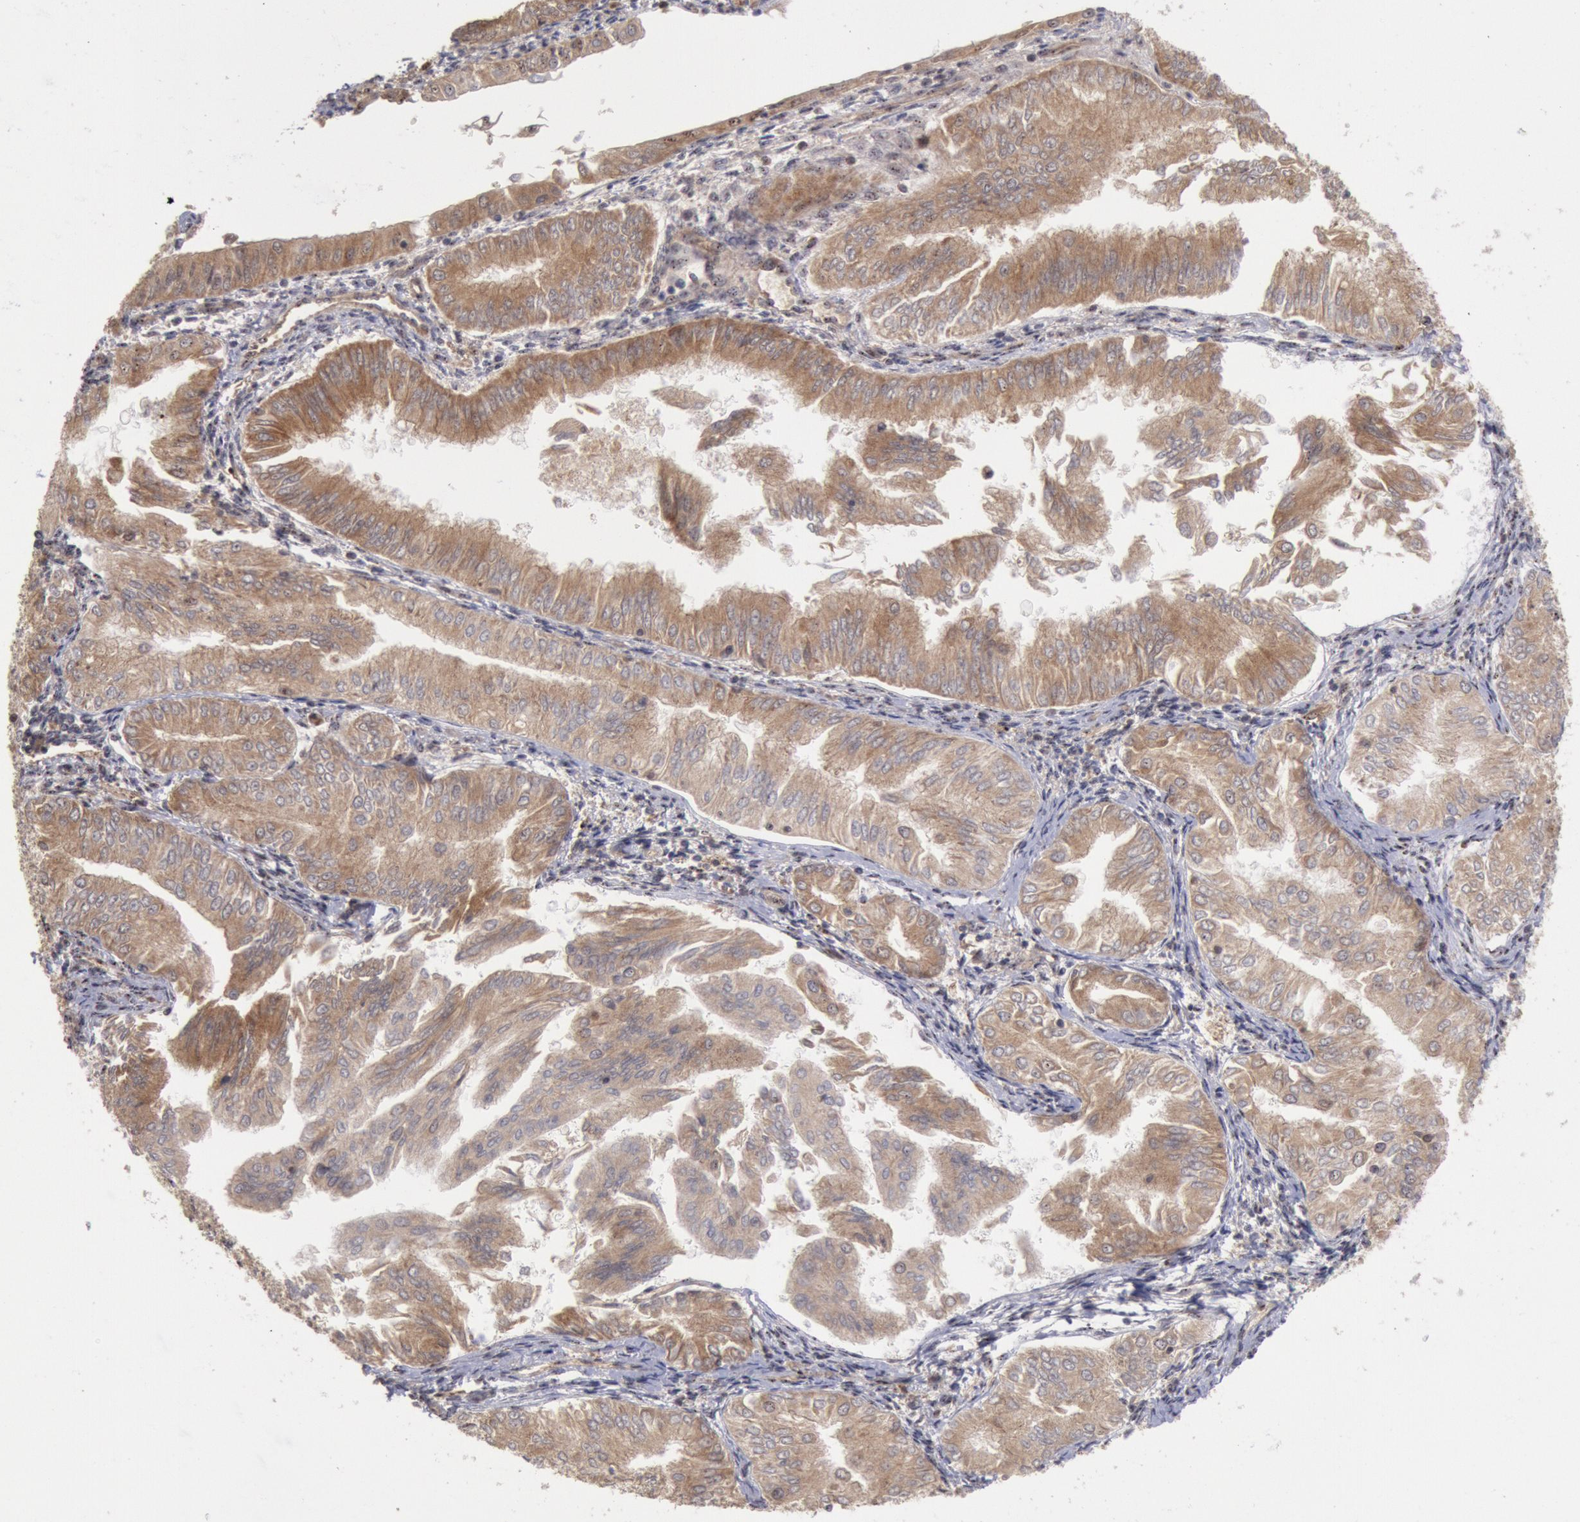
{"staining": {"intensity": "moderate", "quantity": ">75%", "location": "cytoplasmic/membranous"}, "tissue": "endometrial cancer", "cell_type": "Tumor cells", "image_type": "cancer", "snomed": [{"axis": "morphology", "description": "Adenocarcinoma, NOS"}, {"axis": "topography", "description": "Endometrium"}], "caption": "Moderate cytoplasmic/membranous positivity for a protein is seen in approximately >75% of tumor cells of endometrial cancer (adenocarcinoma) using IHC.", "gene": "STX17", "patient": {"sex": "female", "age": 53}}